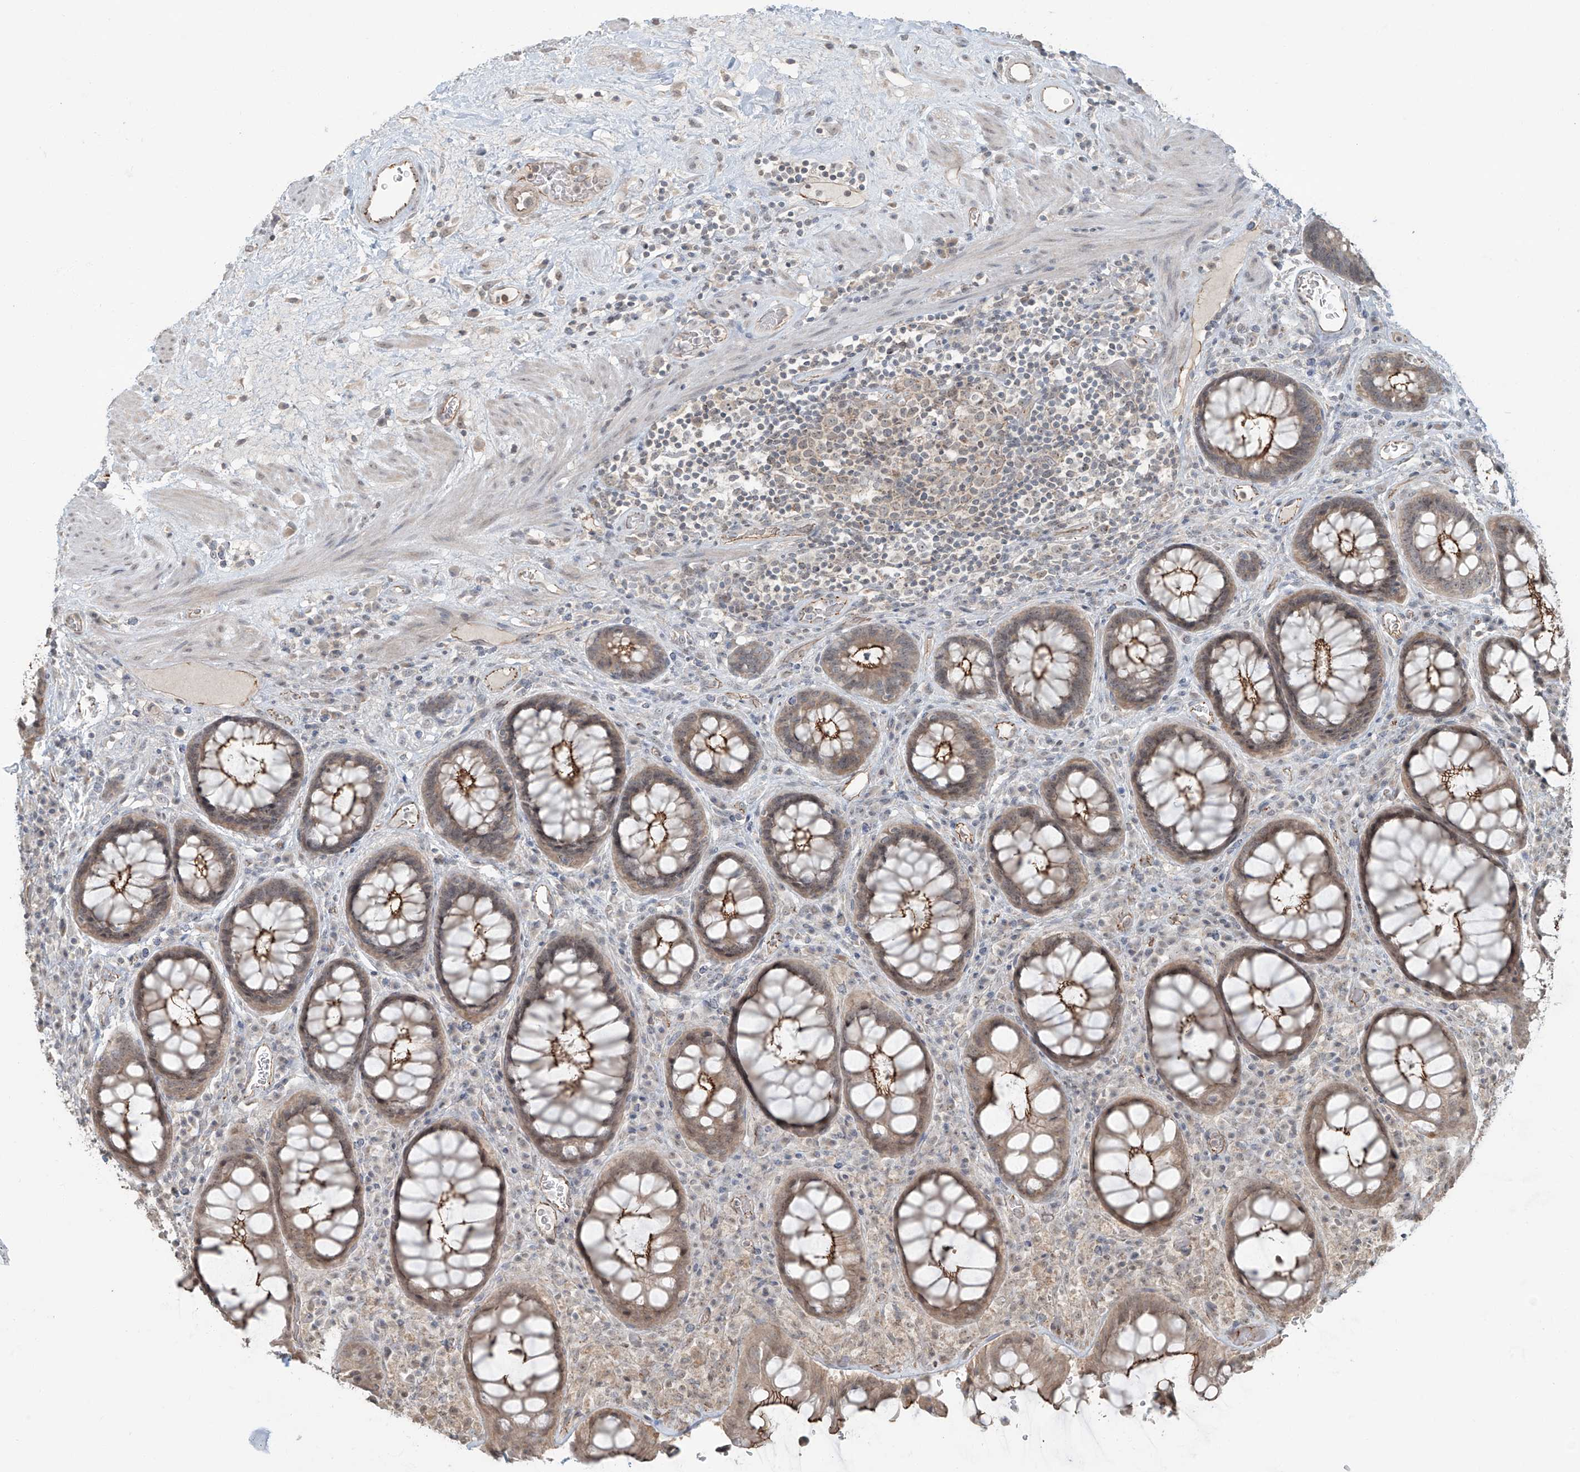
{"staining": {"intensity": "moderate", "quantity": ">75%", "location": "cytoplasmic/membranous"}, "tissue": "rectum", "cell_type": "Glandular cells", "image_type": "normal", "snomed": [{"axis": "morphology", "description": "Normal tissue, NOS"}, {"axis": "topography", "description": "Rectum"}], "caption": "About >75% of glandular cells in benign human rectum display moderate cytoplasmic/membranous protein staining as visualized by brown immunohistochemical staining.", "gene": "ZNF16", "patient": {"sex": "male", "age": 64}}